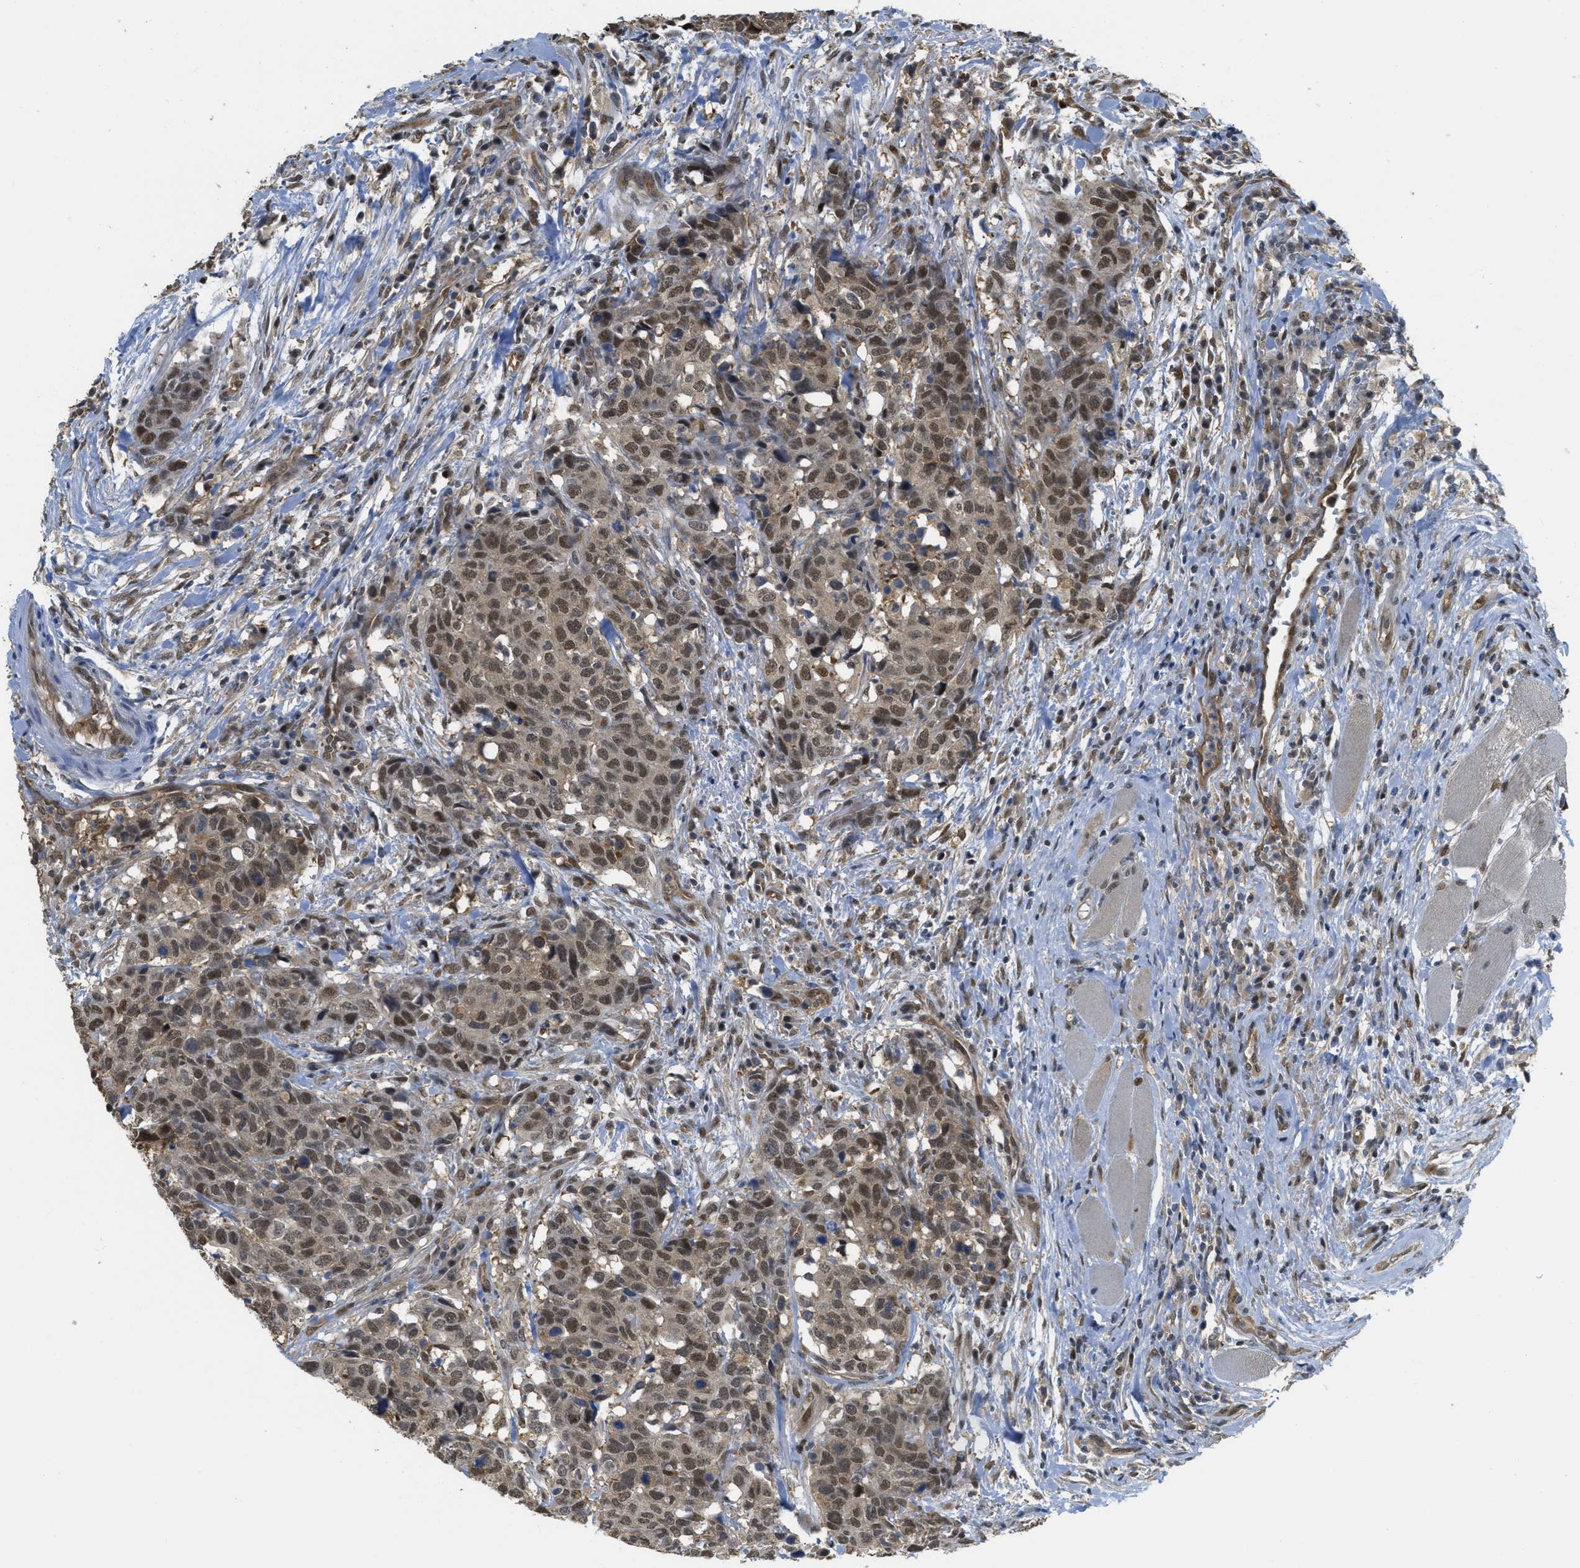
{"staining": {"intensity": "moderate", "quantity": ">75%", "location": "nuclear"}, "tissue": "head and neck cancer", "cell_type": "Tumor cells", "image_type": "cancer", "snomed": [{"axis": "morphology", "description": "Squamous cell carcinoma, NOS"}, {"axis": "topography", "description": "Head-Neck"}], "caption": "An image of squamous cell carcinoma (head and neck) stained for a protein demonstrates moderate nuclear brown staining in tumor cells.", "gene": "PSMC5", "patient": {"sex": "male", "age": 66}}